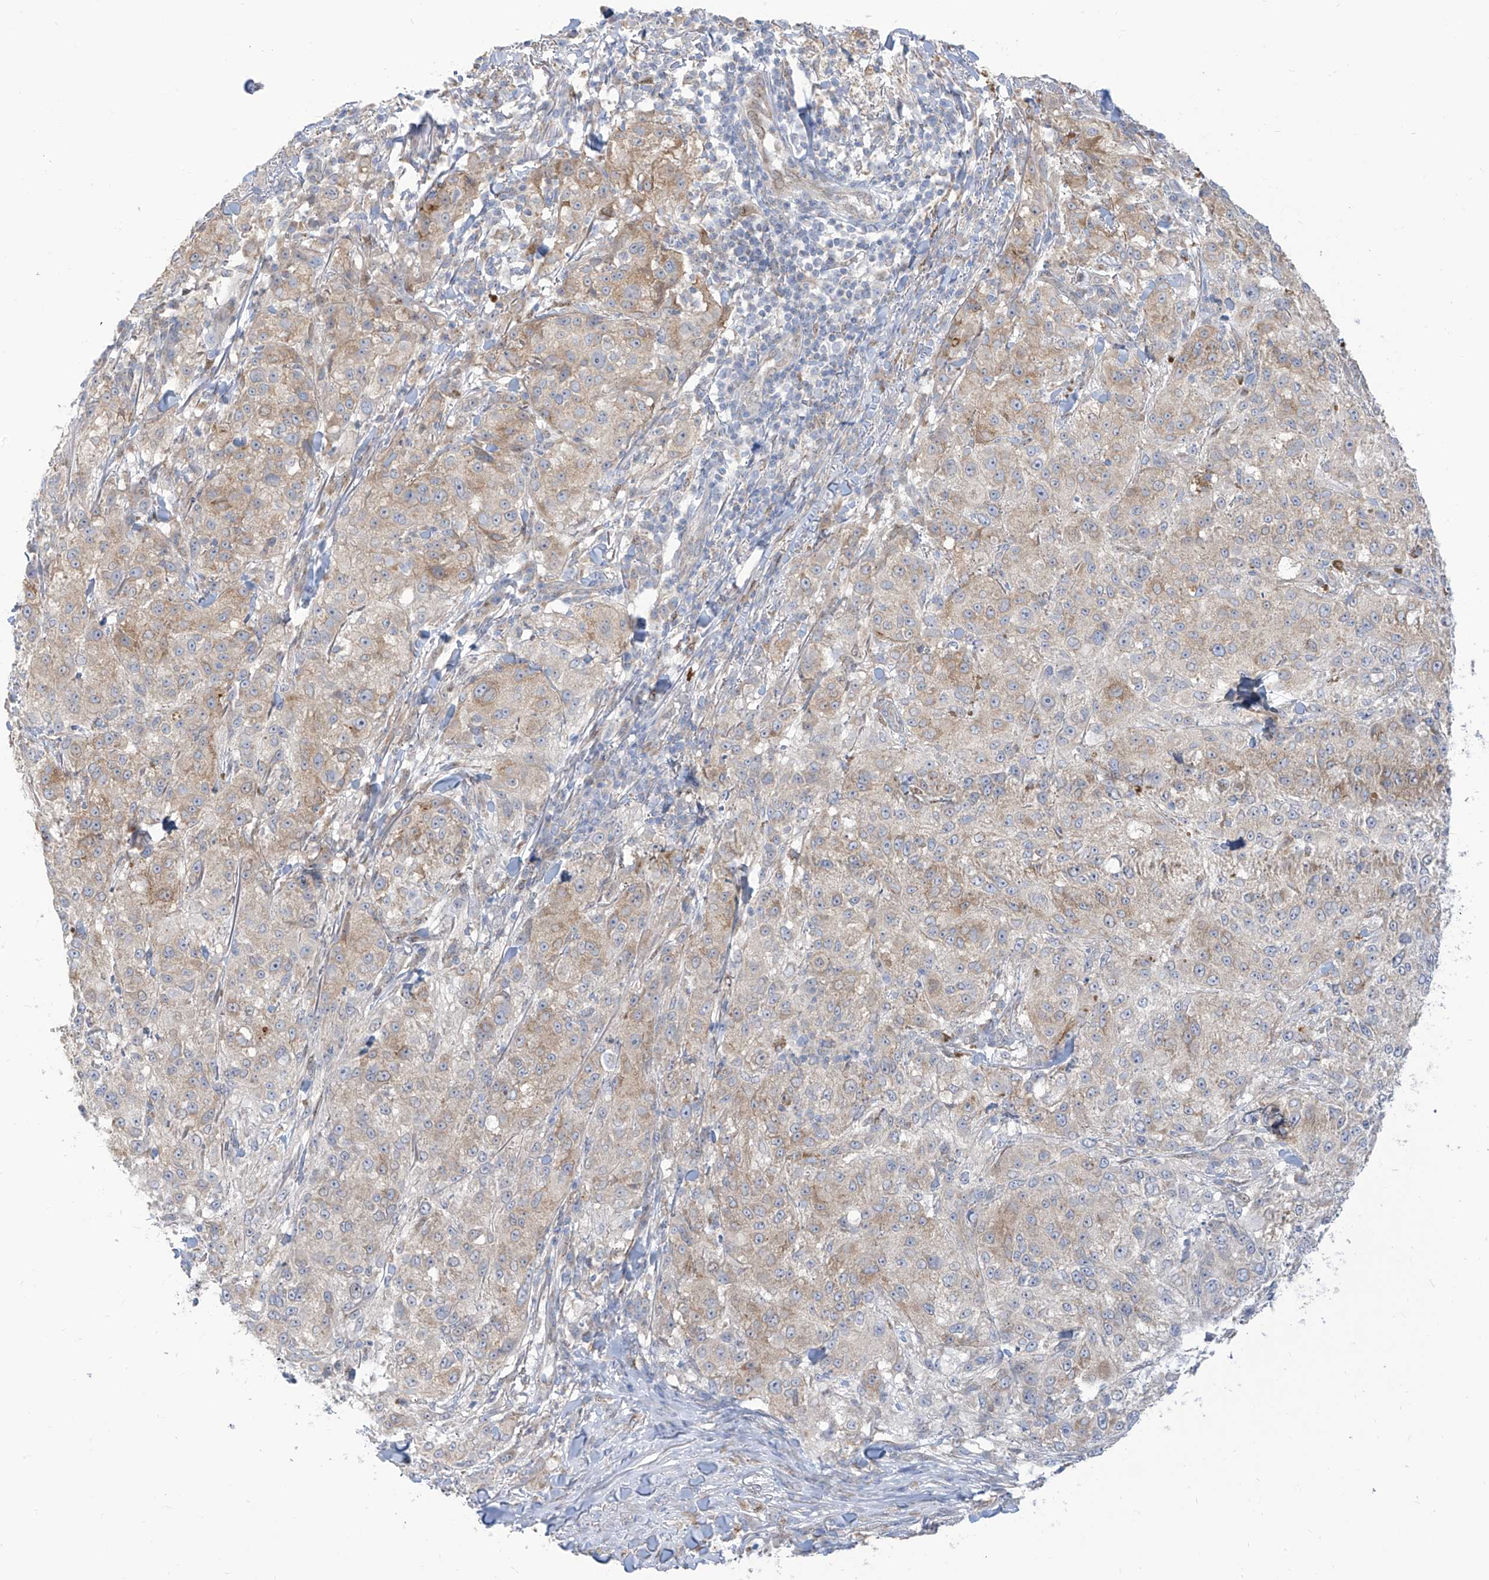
{"staining": {"intensity": "weak", "quantity": "25%-75%", "location": "cytoplasmic/membranous"}, "tissue": "melanoma", "cell_type": "Tumor cells", "image_type": "cancer", "snomed": [{"axis": "morphology", "description": "Necrosis, NOS"}, {"axis": "morphology", "description": "Malignant melanoma, NOS"}, {"axis": "topography", "description": "Skin"}], "caption": "Protein staining of malignant melanoma tissue demonstrates weak cytoplasmic/membranous positivity in about 25%-75% of tumor cells.", "gene": "ARHGEF40", "patient": {"sex": "female", "age": 87}}